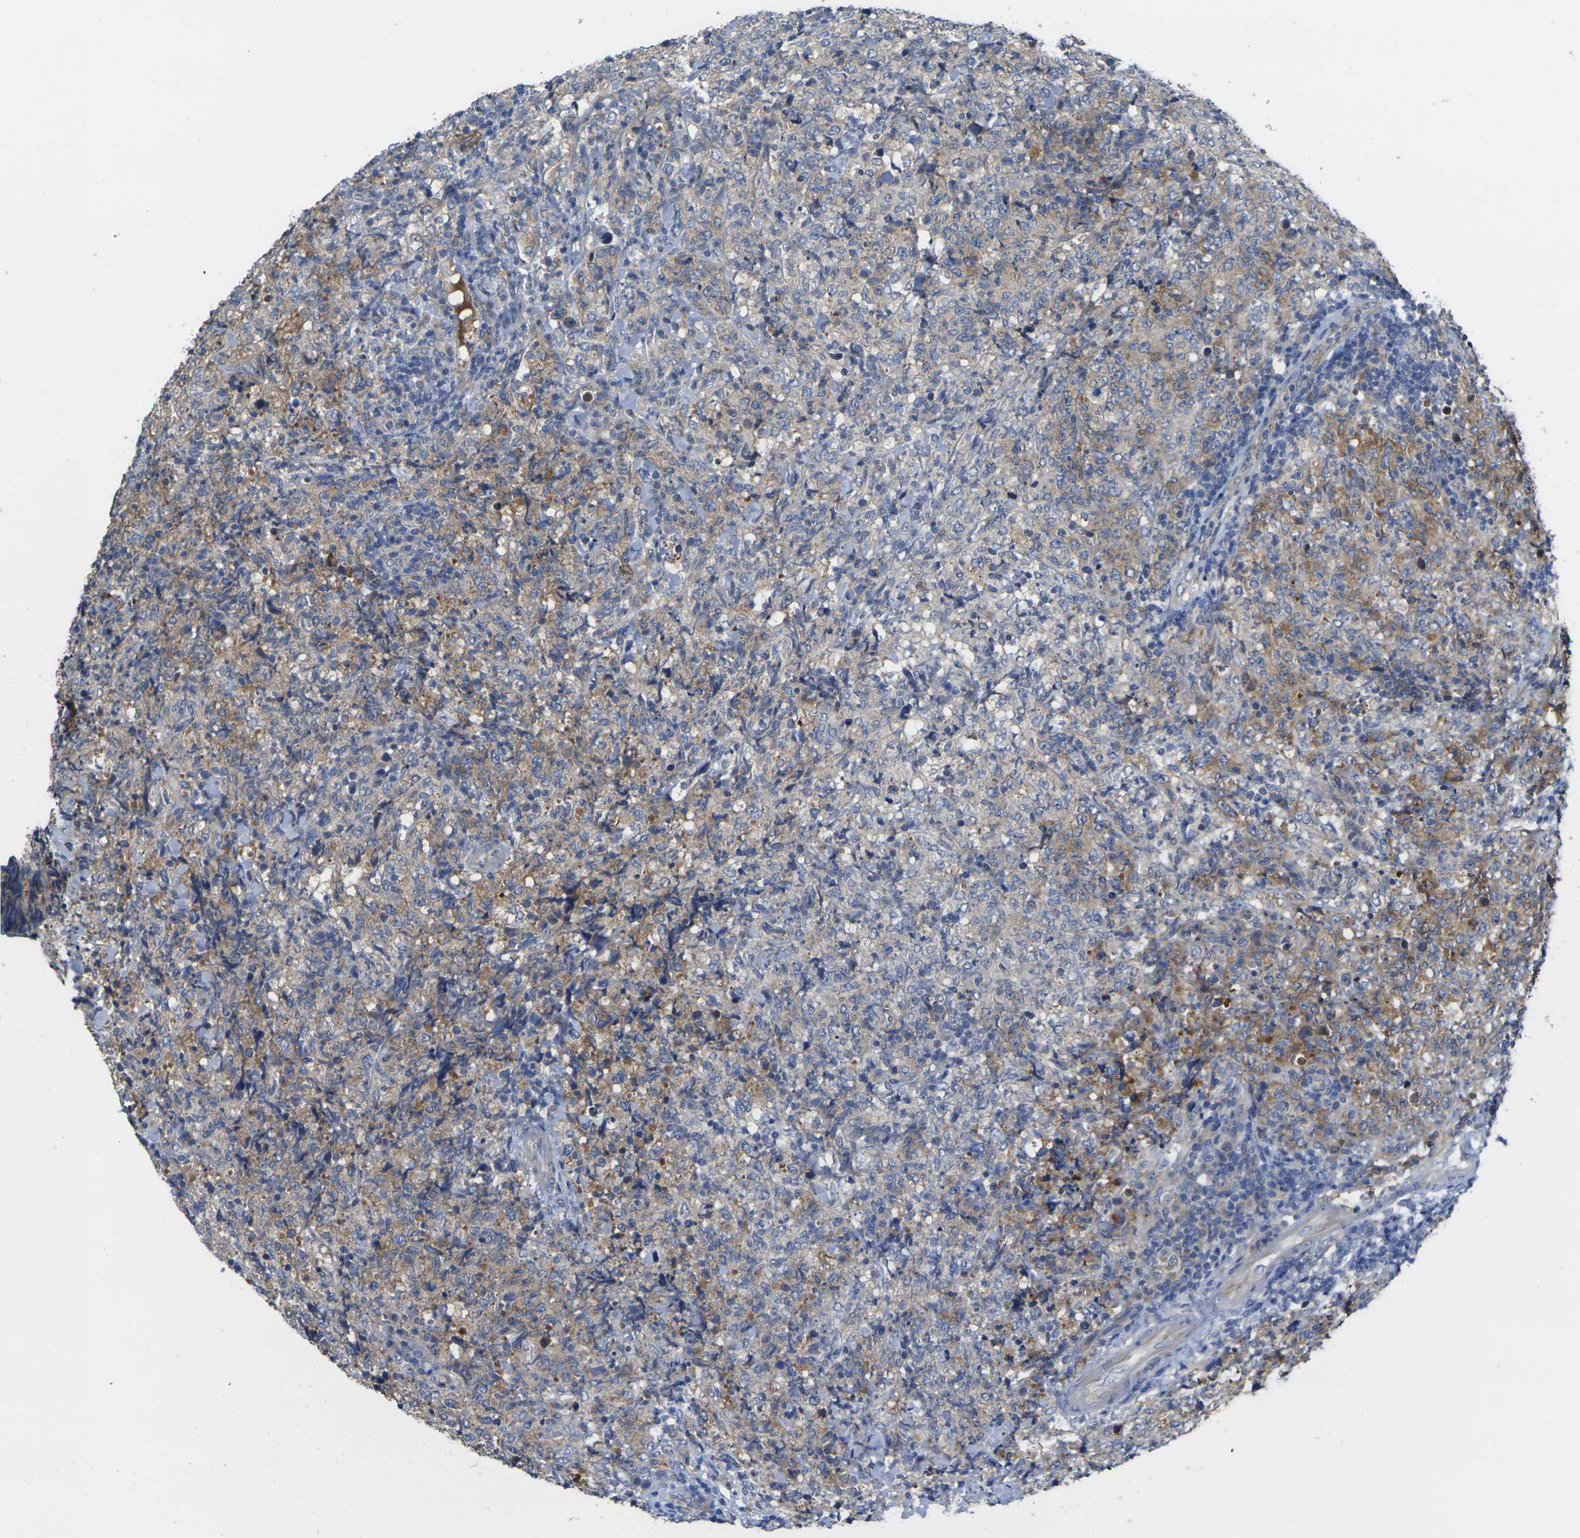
{"staining": {"intensity": "moderate", "quantity": "25%-75%", "location": "cytoplasmic/membranous"}, "tissue": "lymphoma", "cell_type": "Tumor cells", "image_type": "cancer", "snomed": [{"axis": "morphology", "description": "Malignant lymphoma, non-Hodgkin's type, High grade"}, {"axis": "topography", "description": "Tonsil"}], "caption": "A brown stain shows moderate cytoplasmic/membranous positivity of a protein in lymphoma tumor cells.", "gene": "GNA12", "patient": {"sex": "female", "age": 36}}